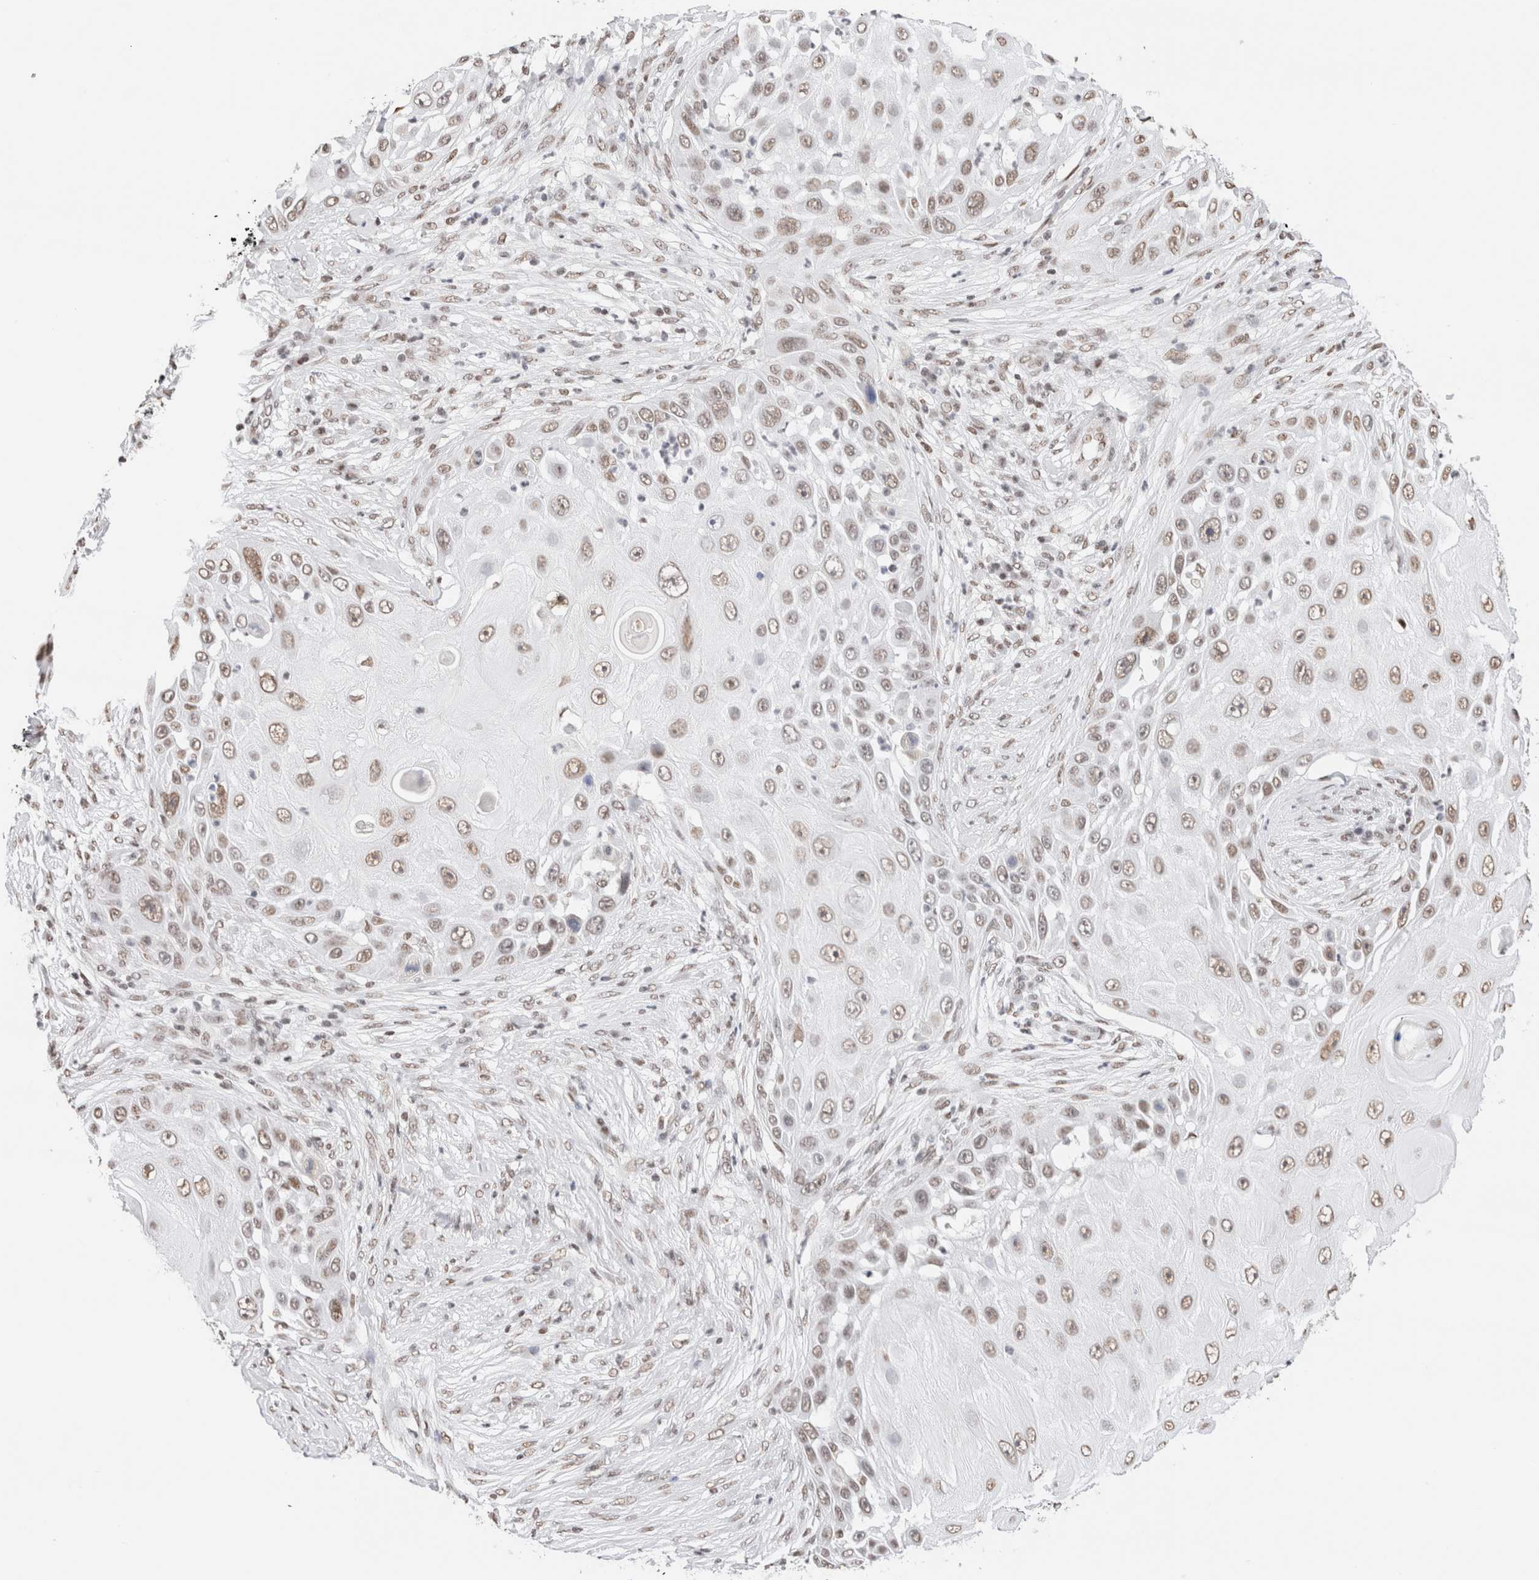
{"staining": {"intensity": "weak", "quantity": ">75%", "location": "nuclear"}, "tissue": "skin cancer", "cell_type": "Tumor cells", "image_type": "cancer", "snomed": [{"axis": "morphology", "description": "Squamous cell carcinoma, NOS"}, {"axis": "topography", "description": "Skin"}], "caption": "IHC image of human skin cancer stained for a protein (brown), which displays low levels of weak nuclear positivity in about >75% of tumor cells.", "gene": "SUPT3H", "patient": {"sex": "female", "age": 44}}